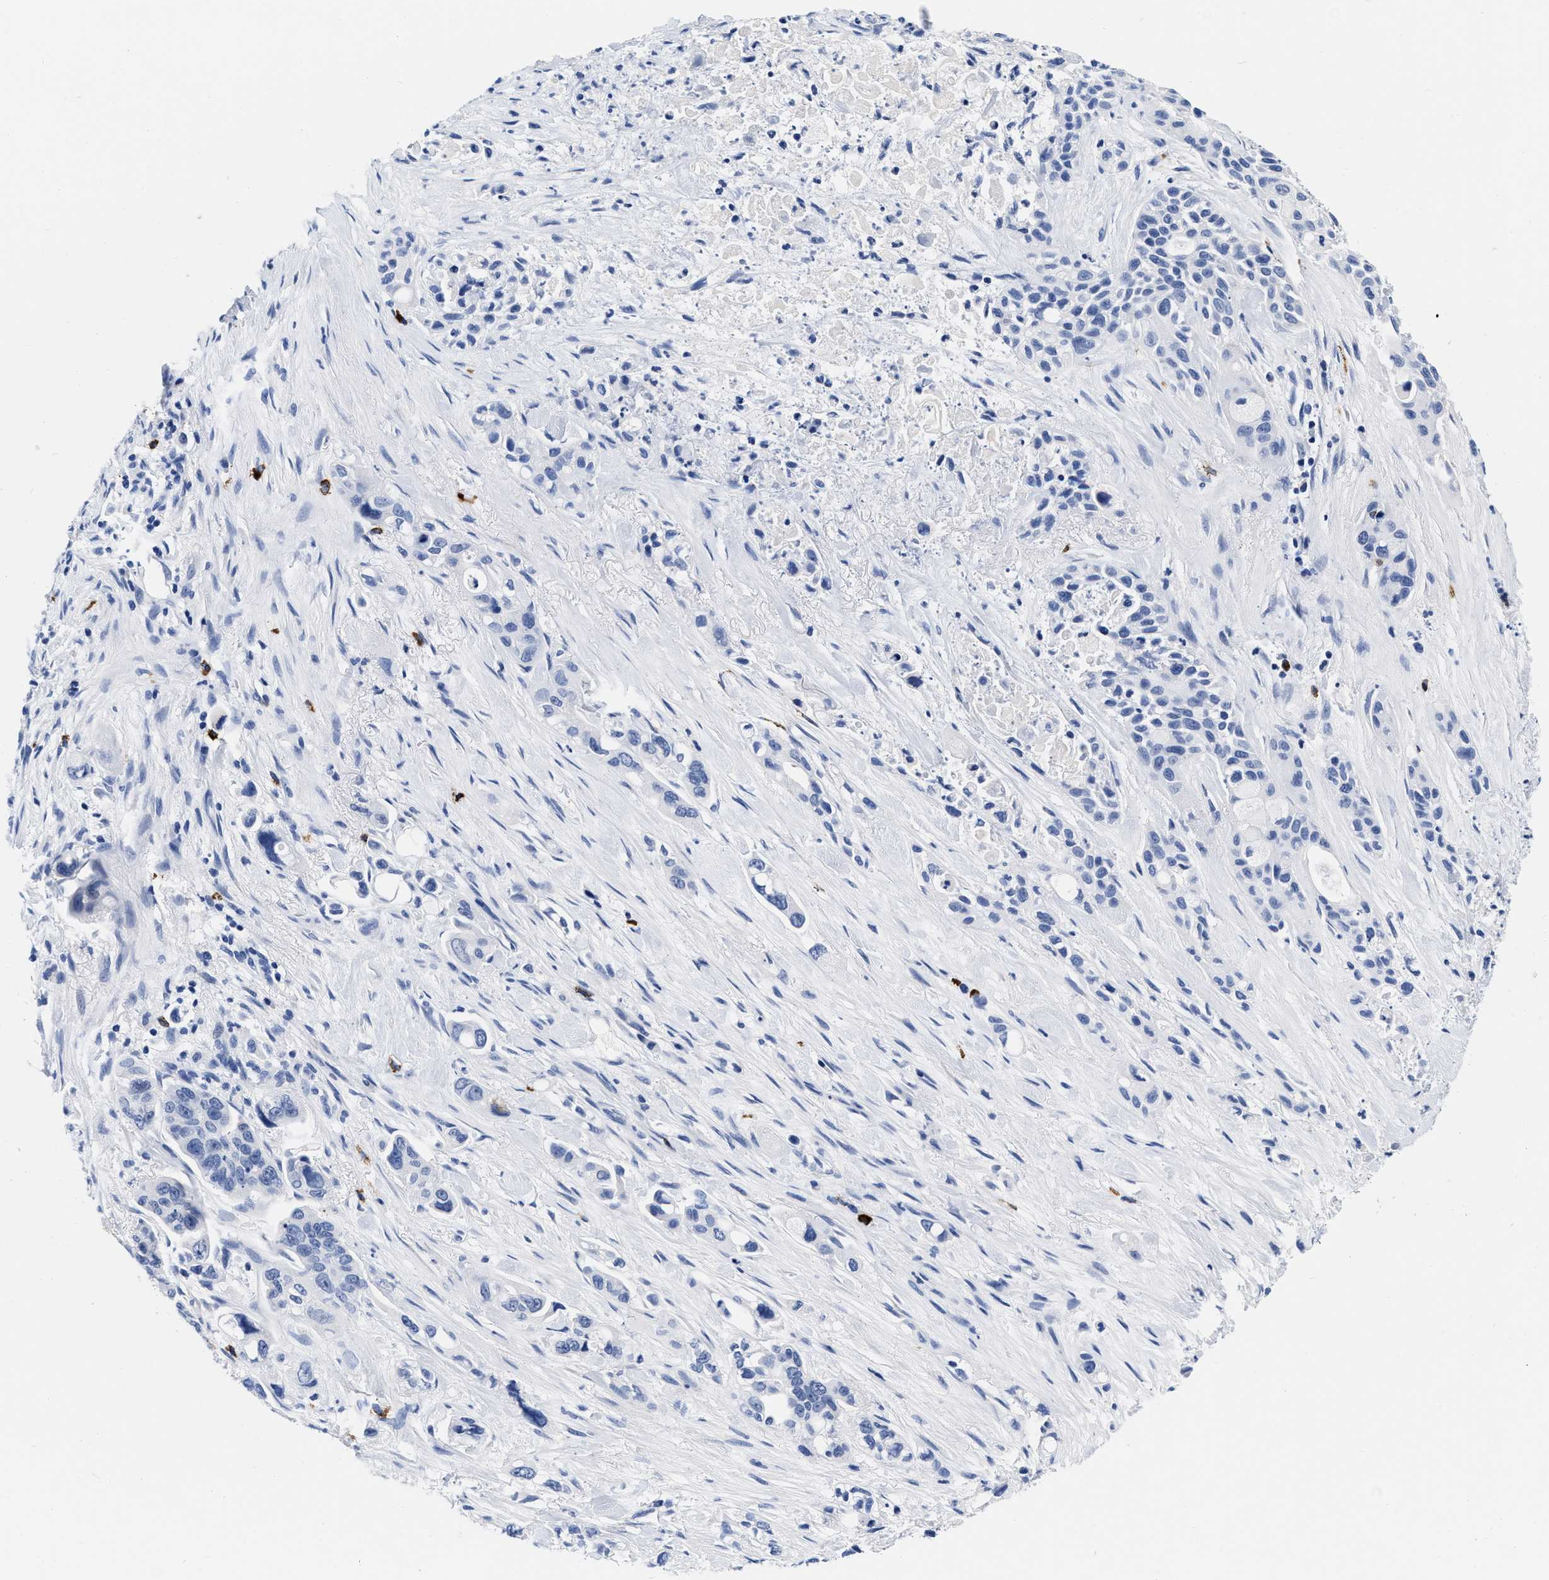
{"staining": {"intensity": "negative", "quantity": "none", "location": "none"}, "tissue": "pancreatic cancer", "cell_type": "Tumor cells", "image_type": "cancer", "snomed": [{"axis": "morphology", "description": "Adenocarcinoma, NOS"}, {"axis": "topography", "description": "Pancreas"}], "caption": "An immunohistochemistry image of pancreatic cancer (adenocarcinoma) is shown. There is no staining in tumor cells of pancreatic cancer (adenocarcinoma). Nuclei are stained in blue.", "gene": "CER1", "patient": {"sex": "male", "age": 53}}